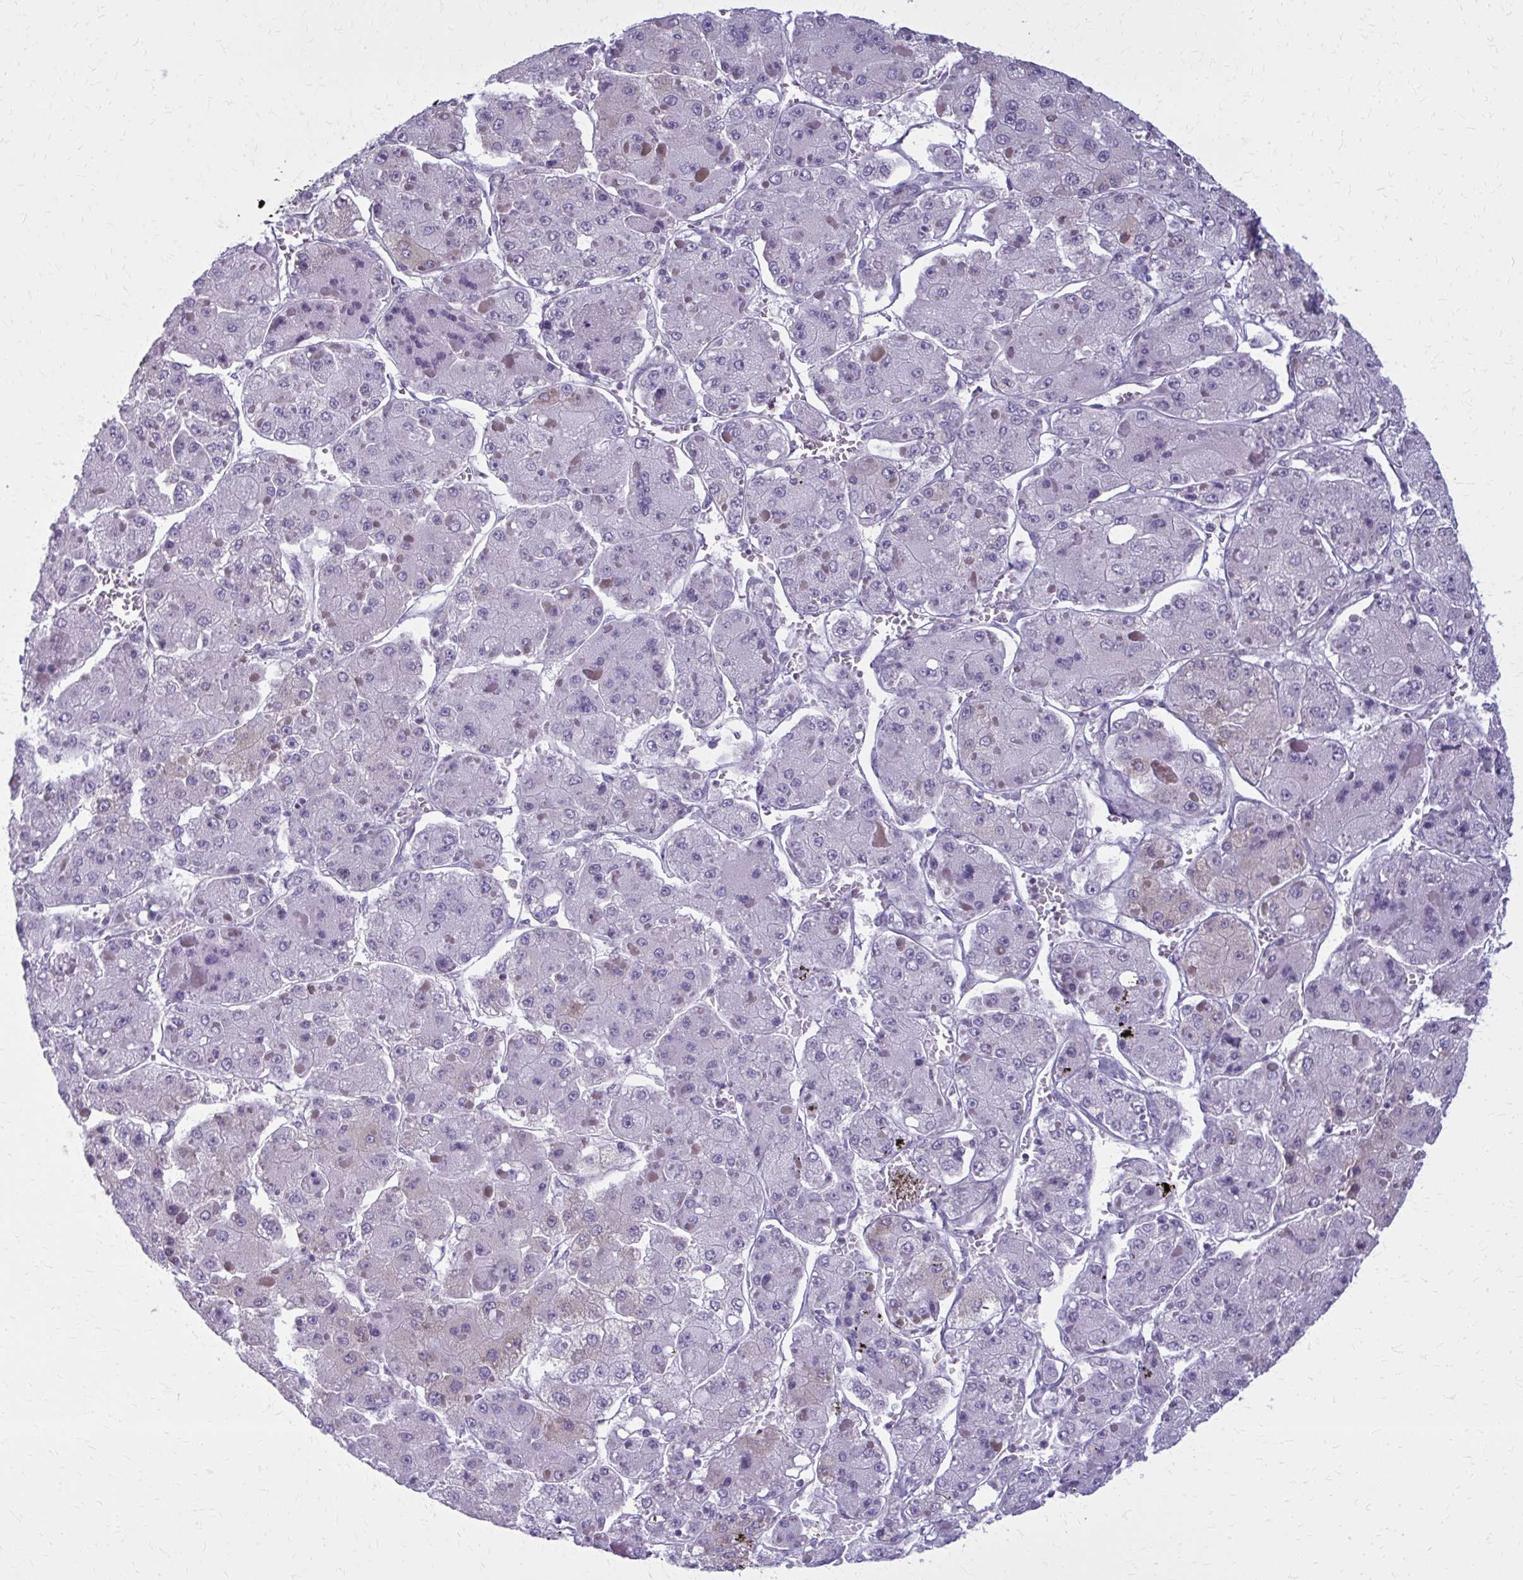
{"staining": {"intensity": "negative", "quantity": "none", "location": "none"}, "tissue": "liver cancer", "cell_type": "Tumor cells", "image_type": "cancer", "snomed": [{"axis": "morphology", "description": "Carcinoma, Hepatocellular, NOS"}, {"axis": "topography", "description": "Liver"}], "caption": "Human hepatocellular carcinoma (liver) stained for a protein using immunohistochemistry displays no positivity in tumor cells.", "gene": "CARD9", "patient": {"sex": "female", "age": 73}}